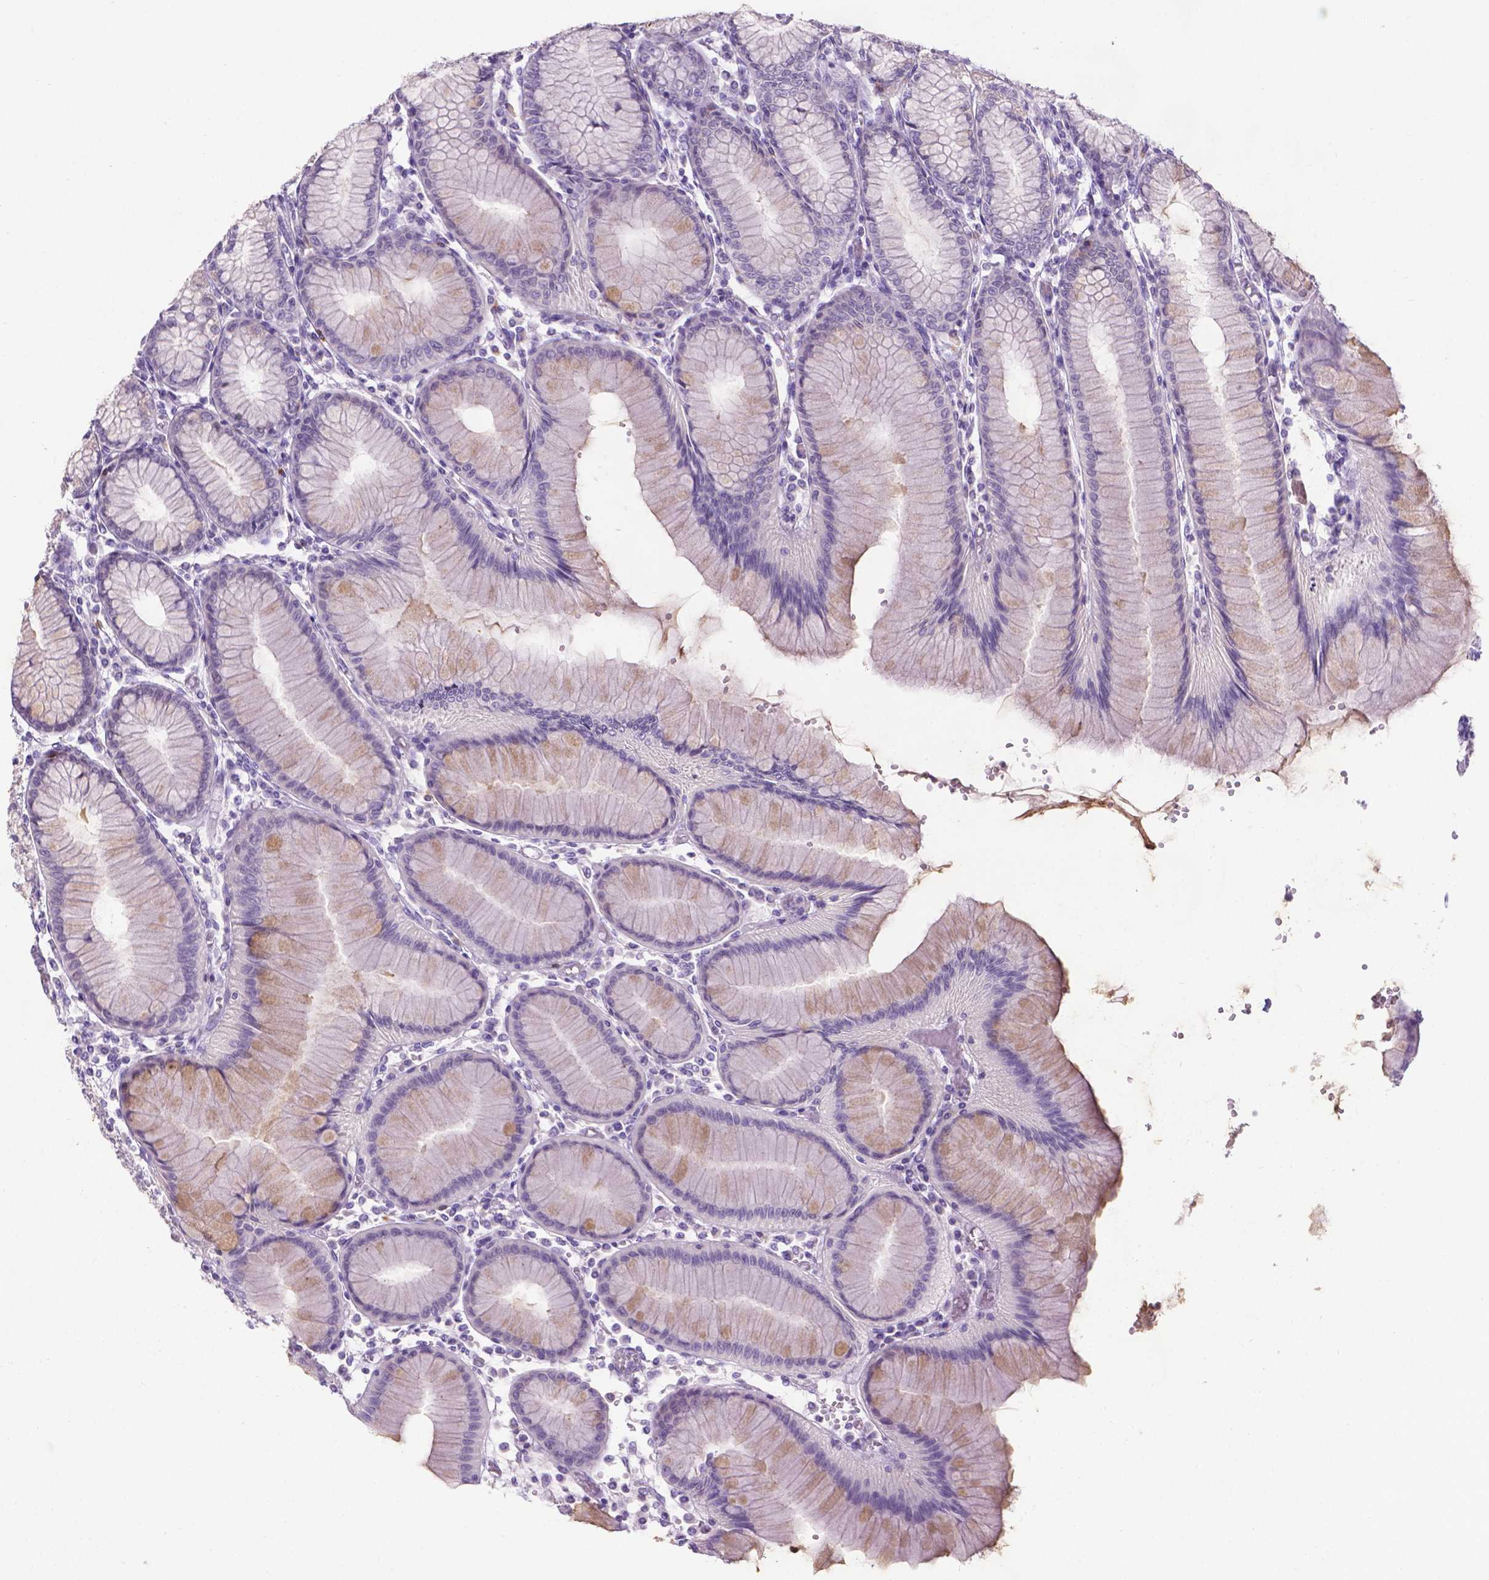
{"staining": {"intensity": "weak", "quantity": "<25%", "location": "cytoplasmic/membranous"}, "tissue": "stomach", "cell_type": "Glandular cells", "image_type": "normal", "snomed": [{"axis": "morphology", "description": "Normal tissue, NOS"}, {"axis": "topography", "description": "Skeletal muscle"}, {"axis": "topography", "description": "Stomach"}], "caption": "IHC of benign stomach shows no positivity in glandular cells.", "gene": "SPAG6", "patient": {"sex": "female", "age": 57}}